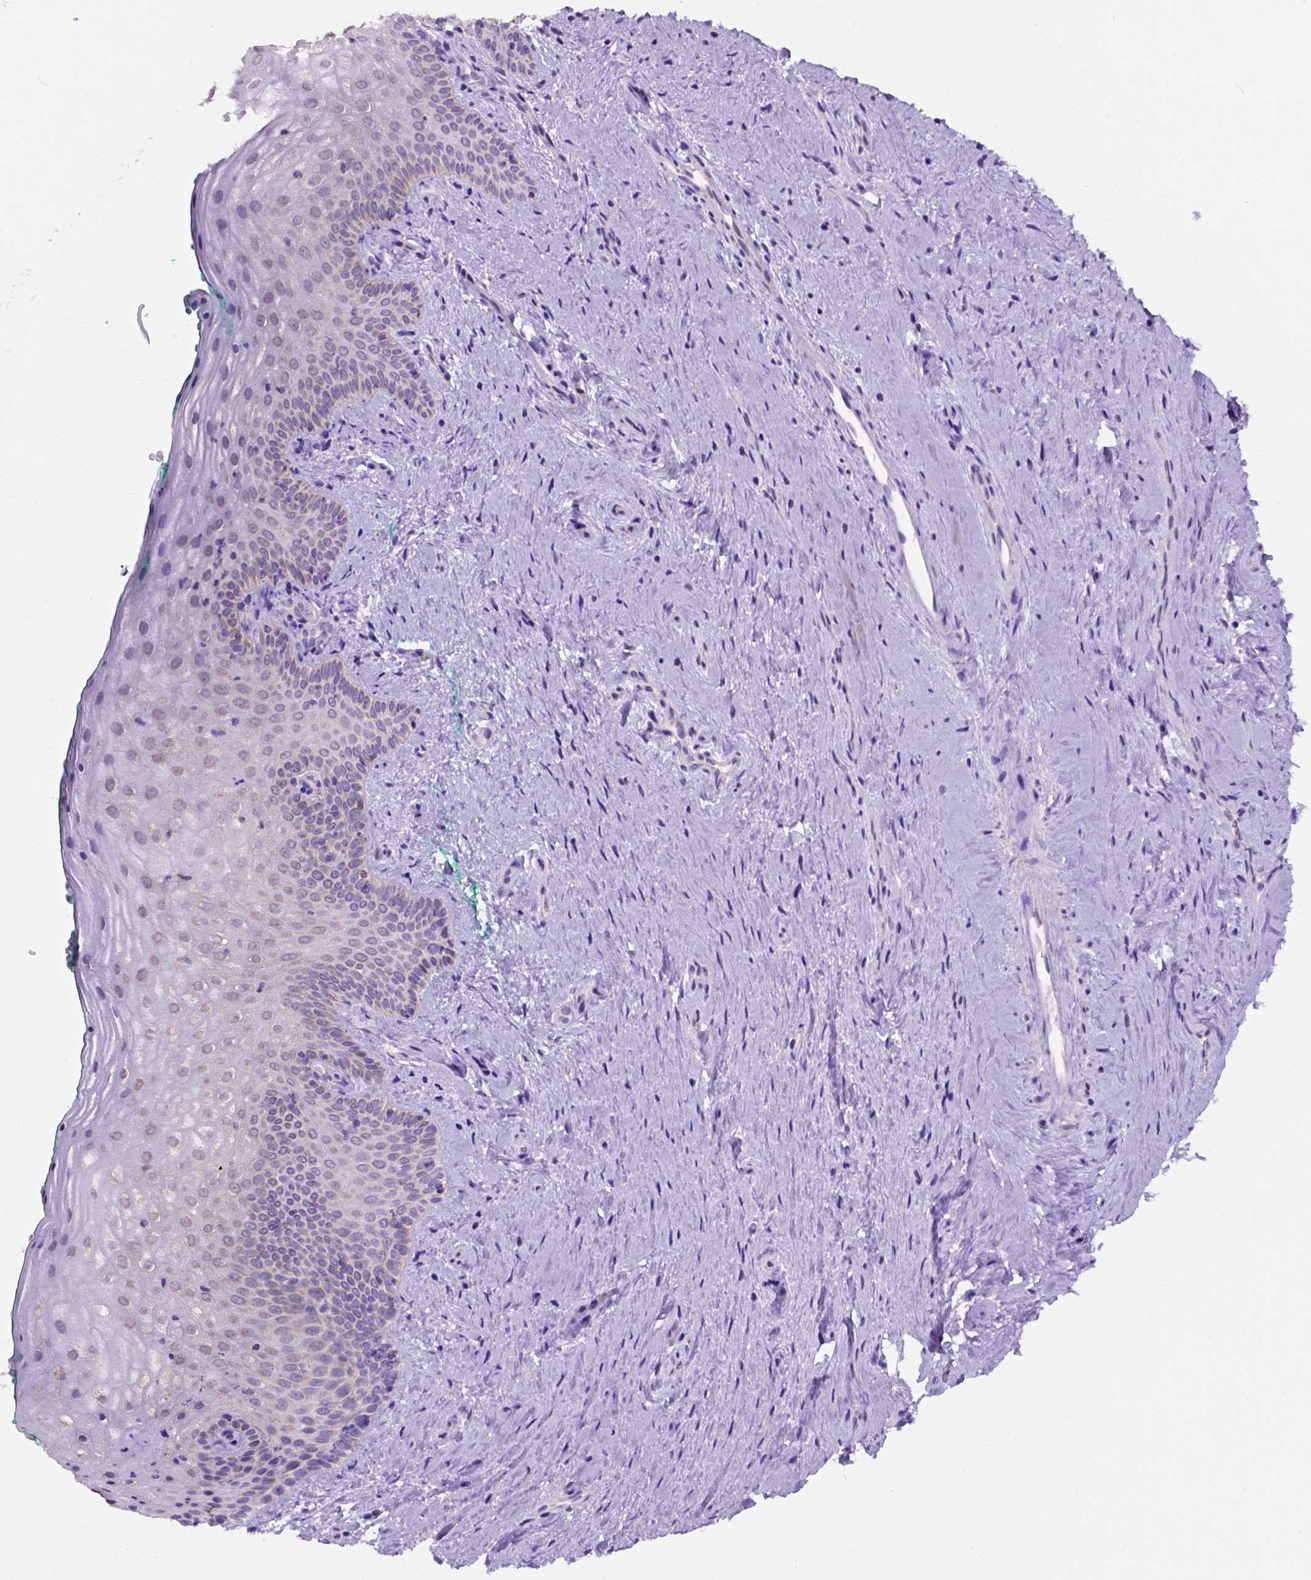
{"staining": {"intensity": "negative", "quantity": "none", "location": "none"}, "tissue": "vagina", "cell_type": "Squamous epithelial cells", "image_type": "normal", "snomed": [{"axis": "morphology", "description": "Normal tissue, NOS"}, {"axis": "topography", "description": "Vagina"}], "caption": "An immunohistochemistry photomicrograph of unremarkable vagina is shown. There is no staining in squamous epithelial cells of vagina. (Brightfield microscopy of DAB immunohistochemistry at high magnification).", "gene": "L2HGDH", "patient": {"sex": "female", "age": 45}}